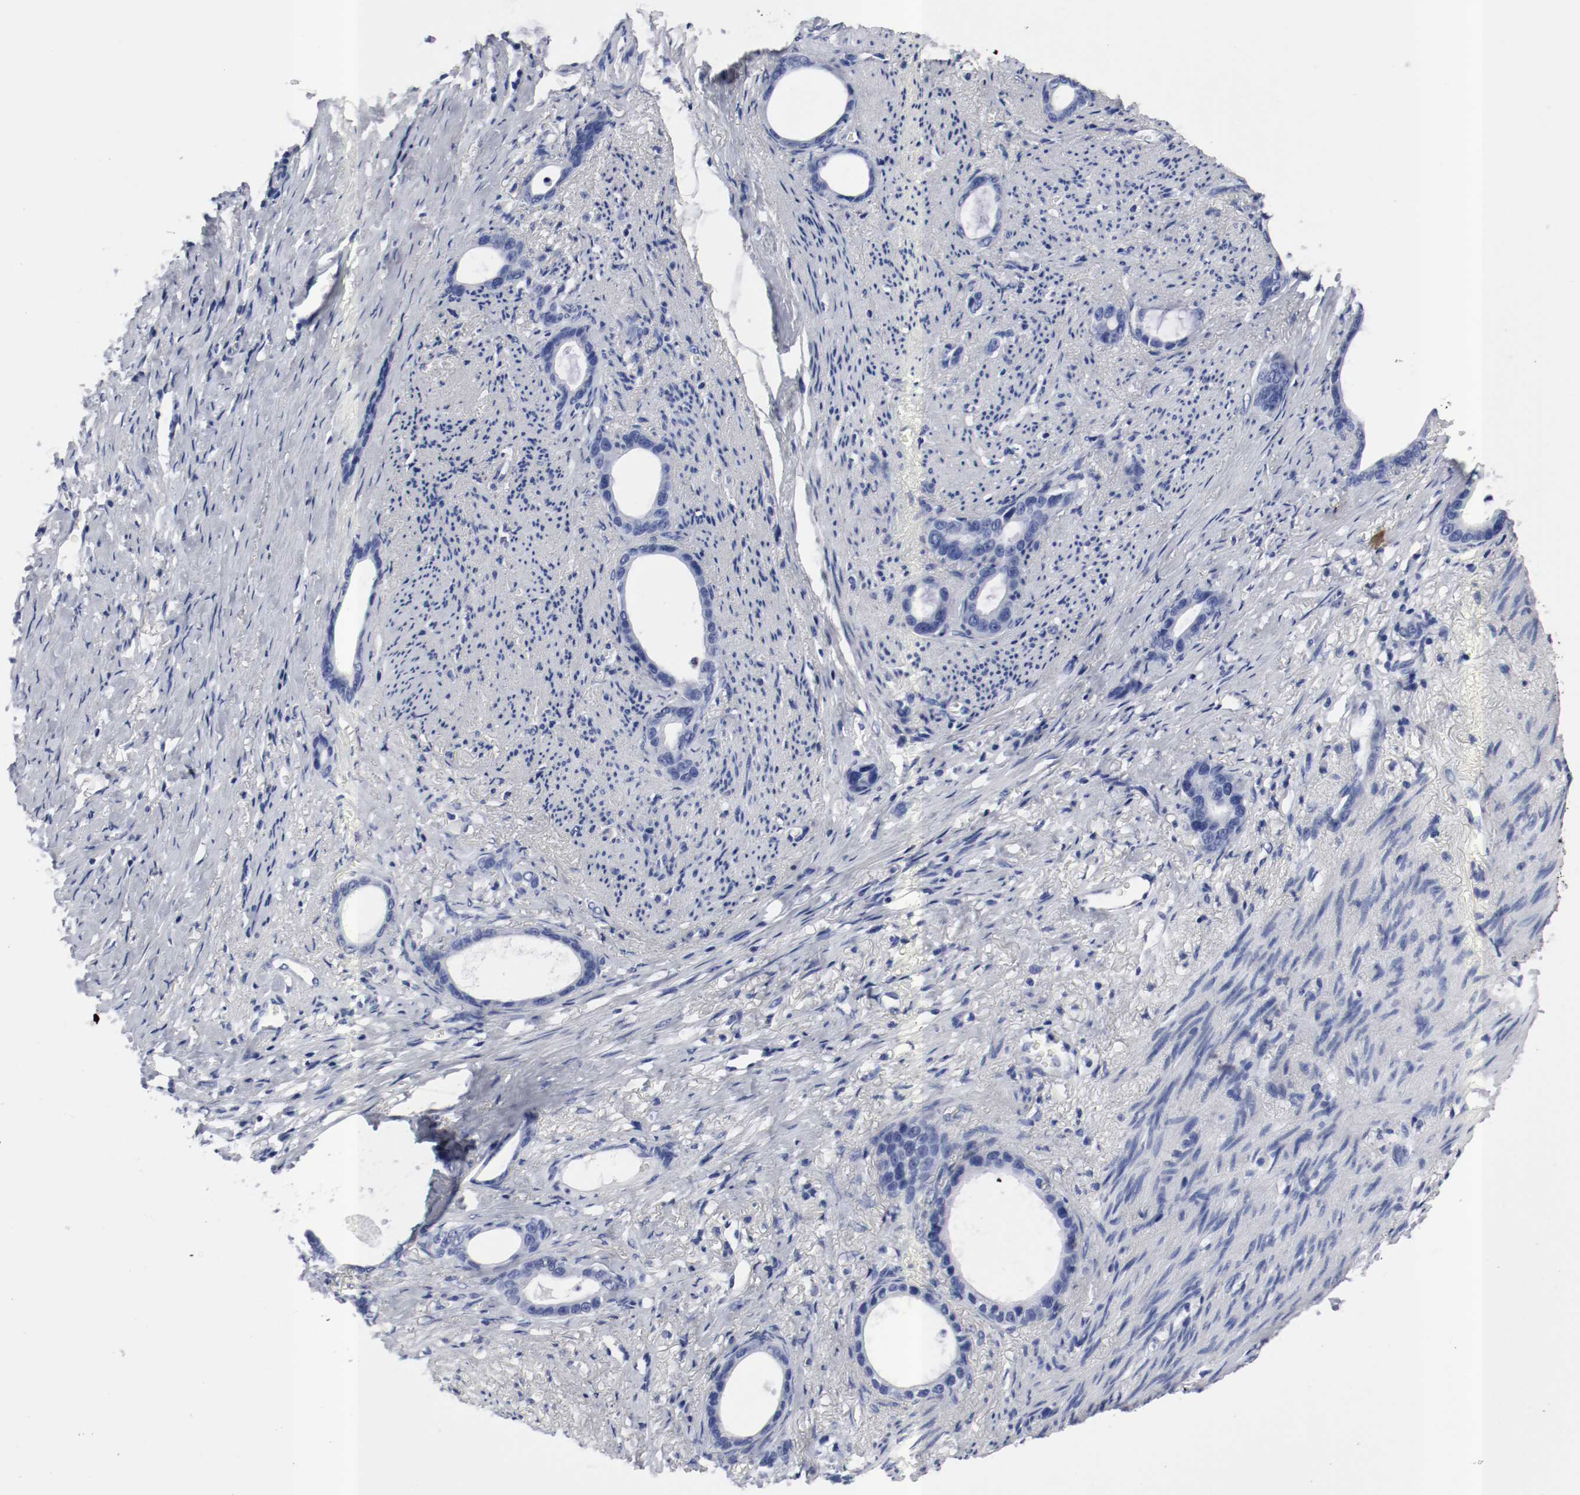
{"staining": {"intensity": "negative", "quantity": "none", "location": "none"}, "tissue": "stomach cancer", "cell_type": "Tumor cells", "image_type": "cancer", "snomed": [{"axis": "morphology", "description": "Adenocarcinoma, NOS"}, {"axis": "topography", "description": "Stomach"}], "caption": "DAB (3,3'-diaminobenzidine) immunohistochemical staining of stomach adenocarcinoma displays no significant staining in tumor cells. Brightfield microscopy of immunohistochemistry stained with DAB (3,3'-diaminobenzidine) (brown) and hematoxylin (blue), captured at high magnification.", "gene": "GAD1", "patient": {"sex": "female", "age": 75}}